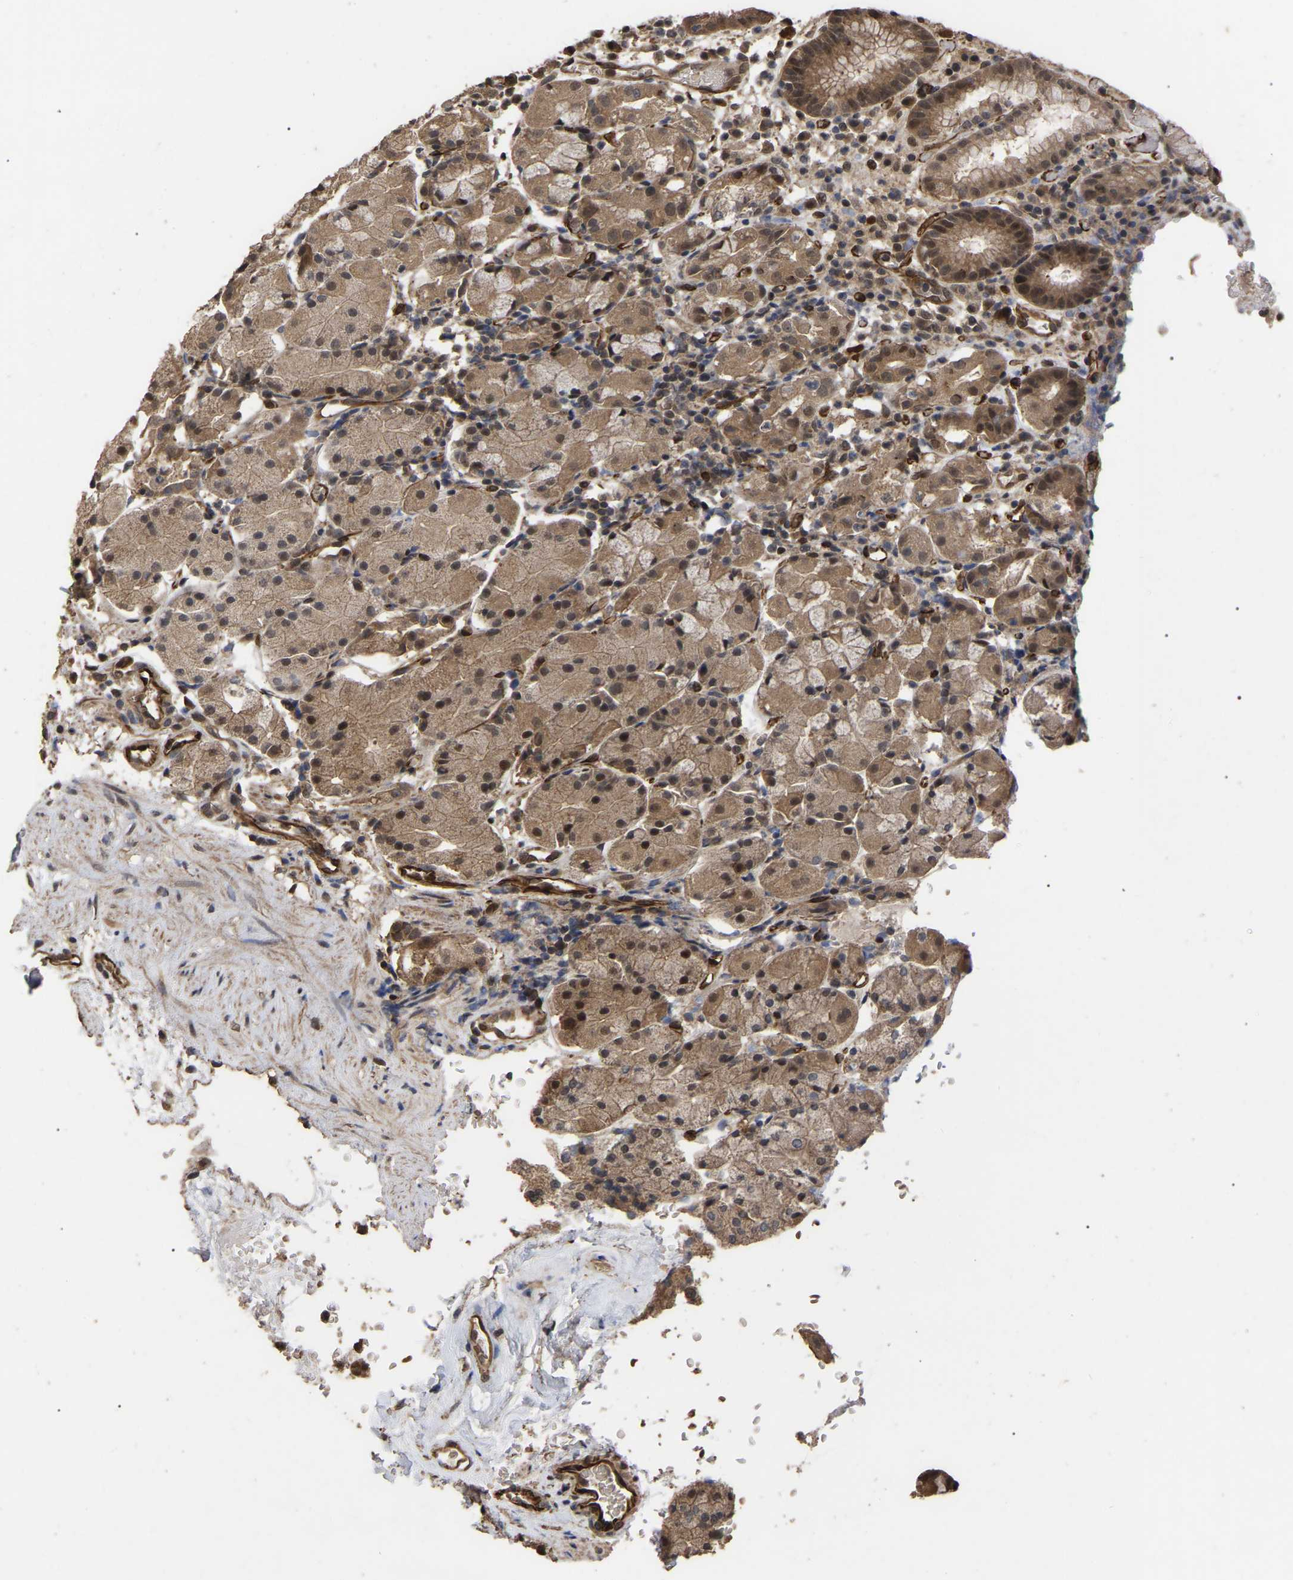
{"staining": {"intensity": "moderate", "quantity": ">75%", "location": "cytoplasmic/membranous,nuclear"}, "tissue": "stomach", "cell_type": "Glandular cells", "image_type": "normal", "snomed": [{"axis": "morphology", "description": "Normal tissue, NOS"}, {"axis": "topography", "description": "Stomach"}, {"axis": "topography", "description": "Stomach, lower"}], "caption": "High-magnification brightfield microscopy of normal stomach stained with DAB (brown) and counterstained with hematoxylin (blue). glandular cells exhibit moderate cytoplasmic/membranous,nuclear expression is appreciated in approximately>75% of cells. (IHC, brightfield microscopy, high magnification).", "gene": "FAM161B", "patient": {"sex": "female", "age": 75}}